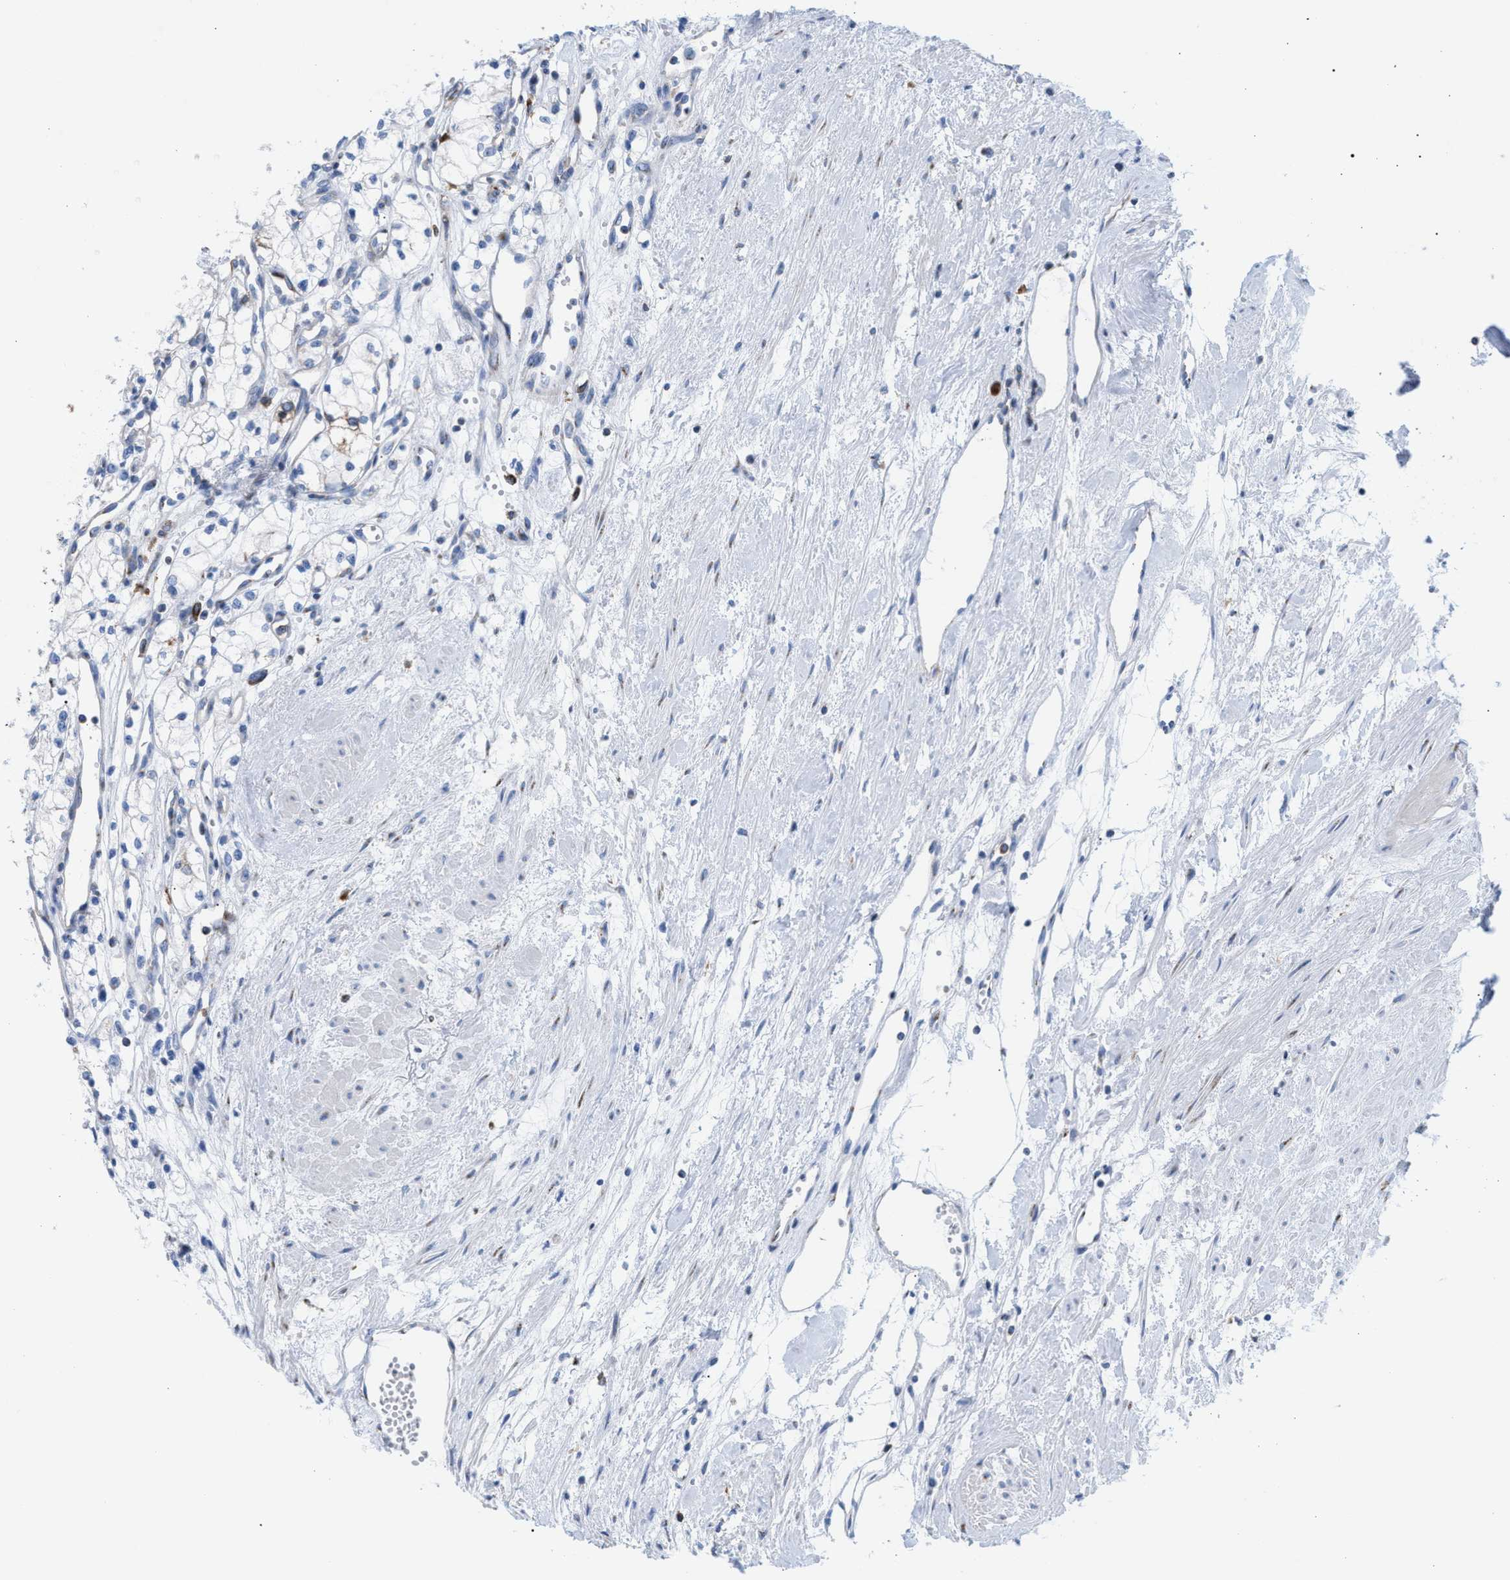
{"staining": {"intensity": "negative", "quantity": "none", "location": "none"}, "tissue": "renal cancer", "cell_type": "Tumor cells", "image_type": "cancer", "snomed": [{"axis": "morphology", "description": "Adenocarcinoma, NOS"}, {"axis": "topography", "description": "Kidney"}], "caption": "The immunohistochemistry histopathology image has no significant staining in tumor cells of renal adenocarcinoma tissue. (Brightfield microscopy of DAB immunohistochemistry at high magnification).", "gene": "TACC3", "patient": {"sex": "male", "age": 59}}